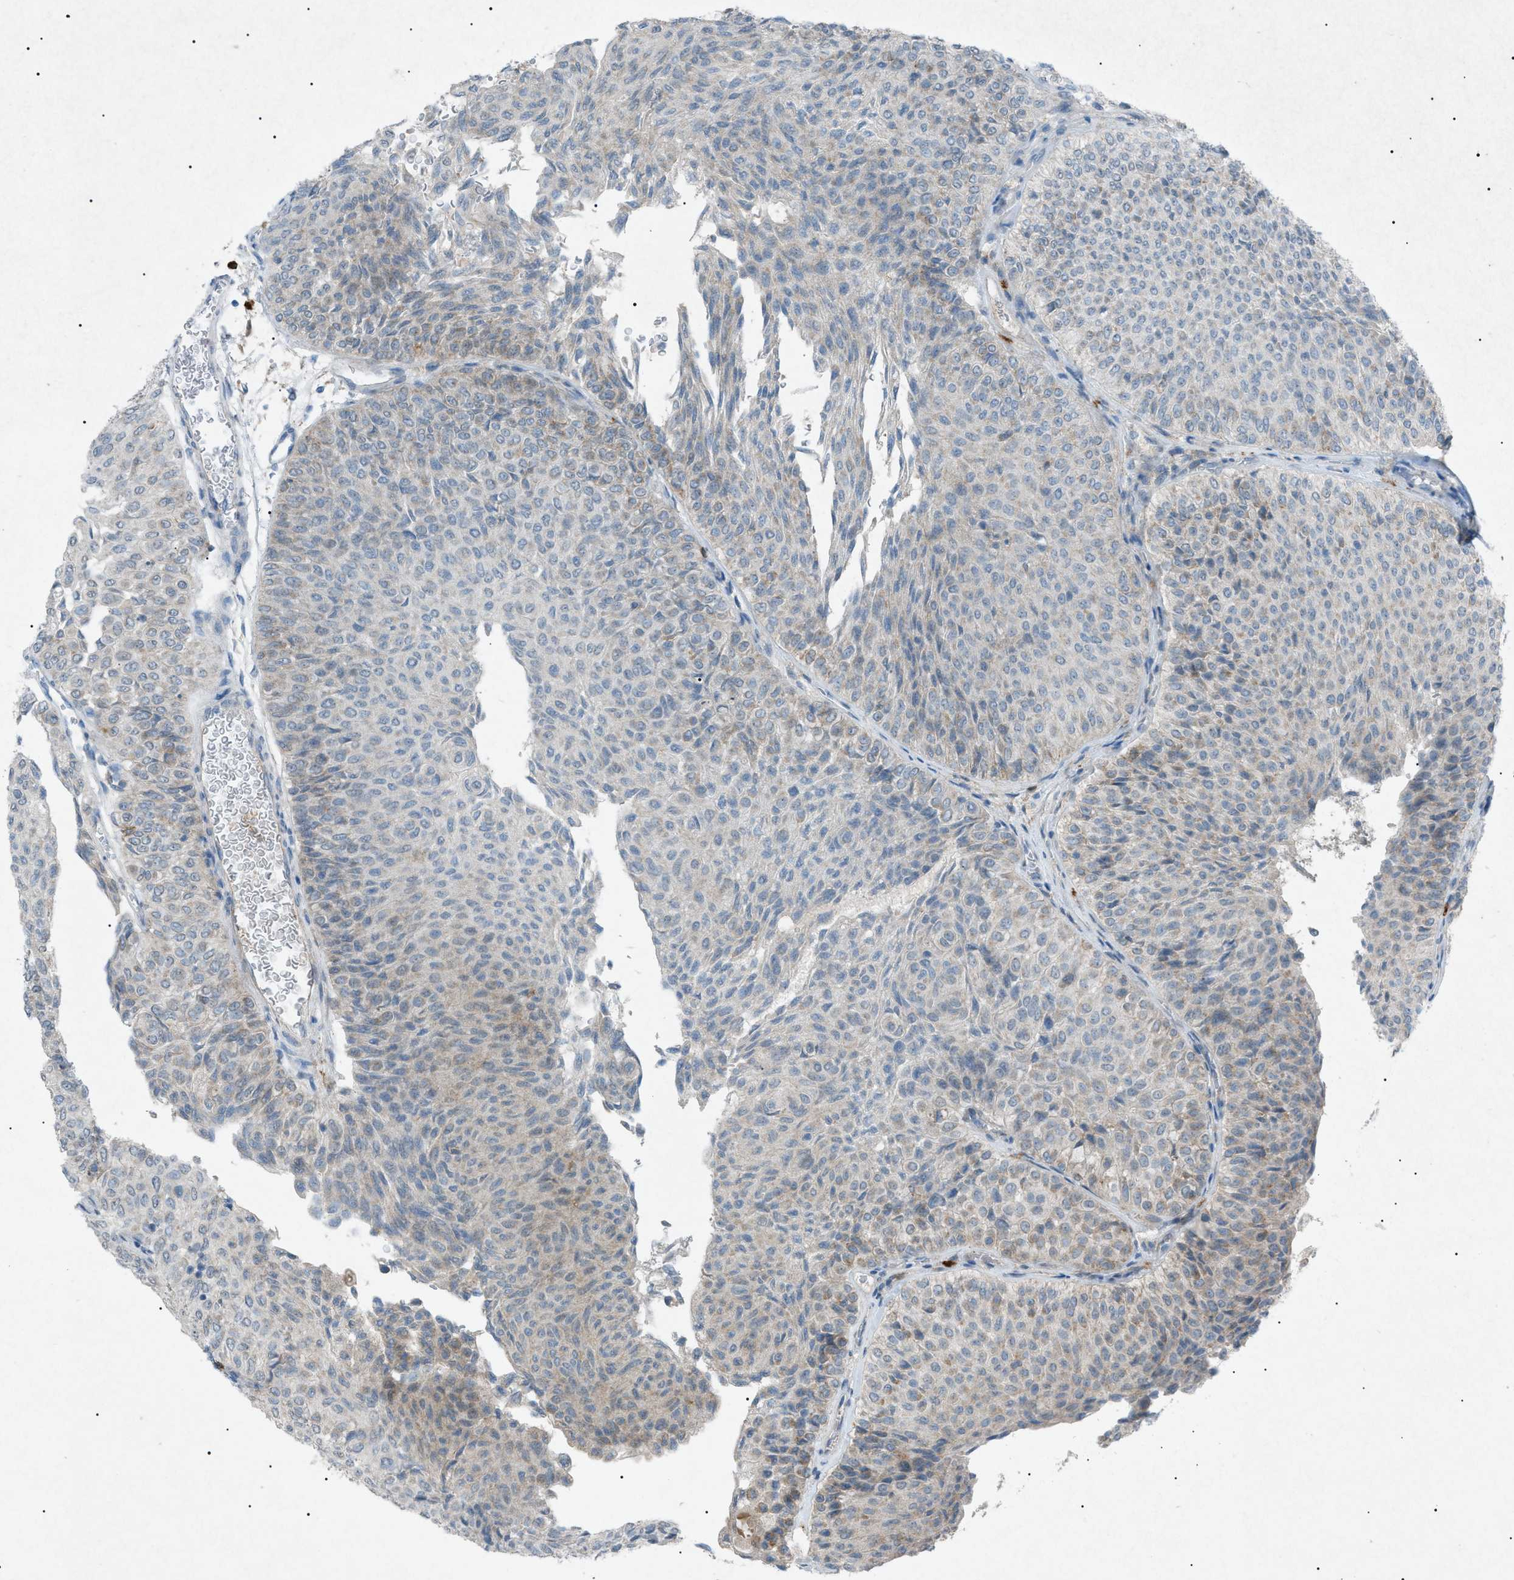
{"staining": {"intensity": "weak", "quantity": "<25%", "location": "cytoplasmic/membranous"}, "tissue": "urothelial cancer", "cell_type": "Tumor cells", "image_type": "cancer", "snomed": [{"axis": "morphology", "description": "Urothelial carcinoma, Low grade"}, {"axis": "topography", "description": "Urinary bladder"}], "caption": "IHC of urothelial carcinoma (low-grade) exhibits no staining in tumor cells. Brightfield microscopy of immunohistochemistry (IHC) stained with DAB (brown) and hematoxylin (blue), captured at high magnification.", "gene": "BTK", "patient": {"sex": "male", "age": 78}}